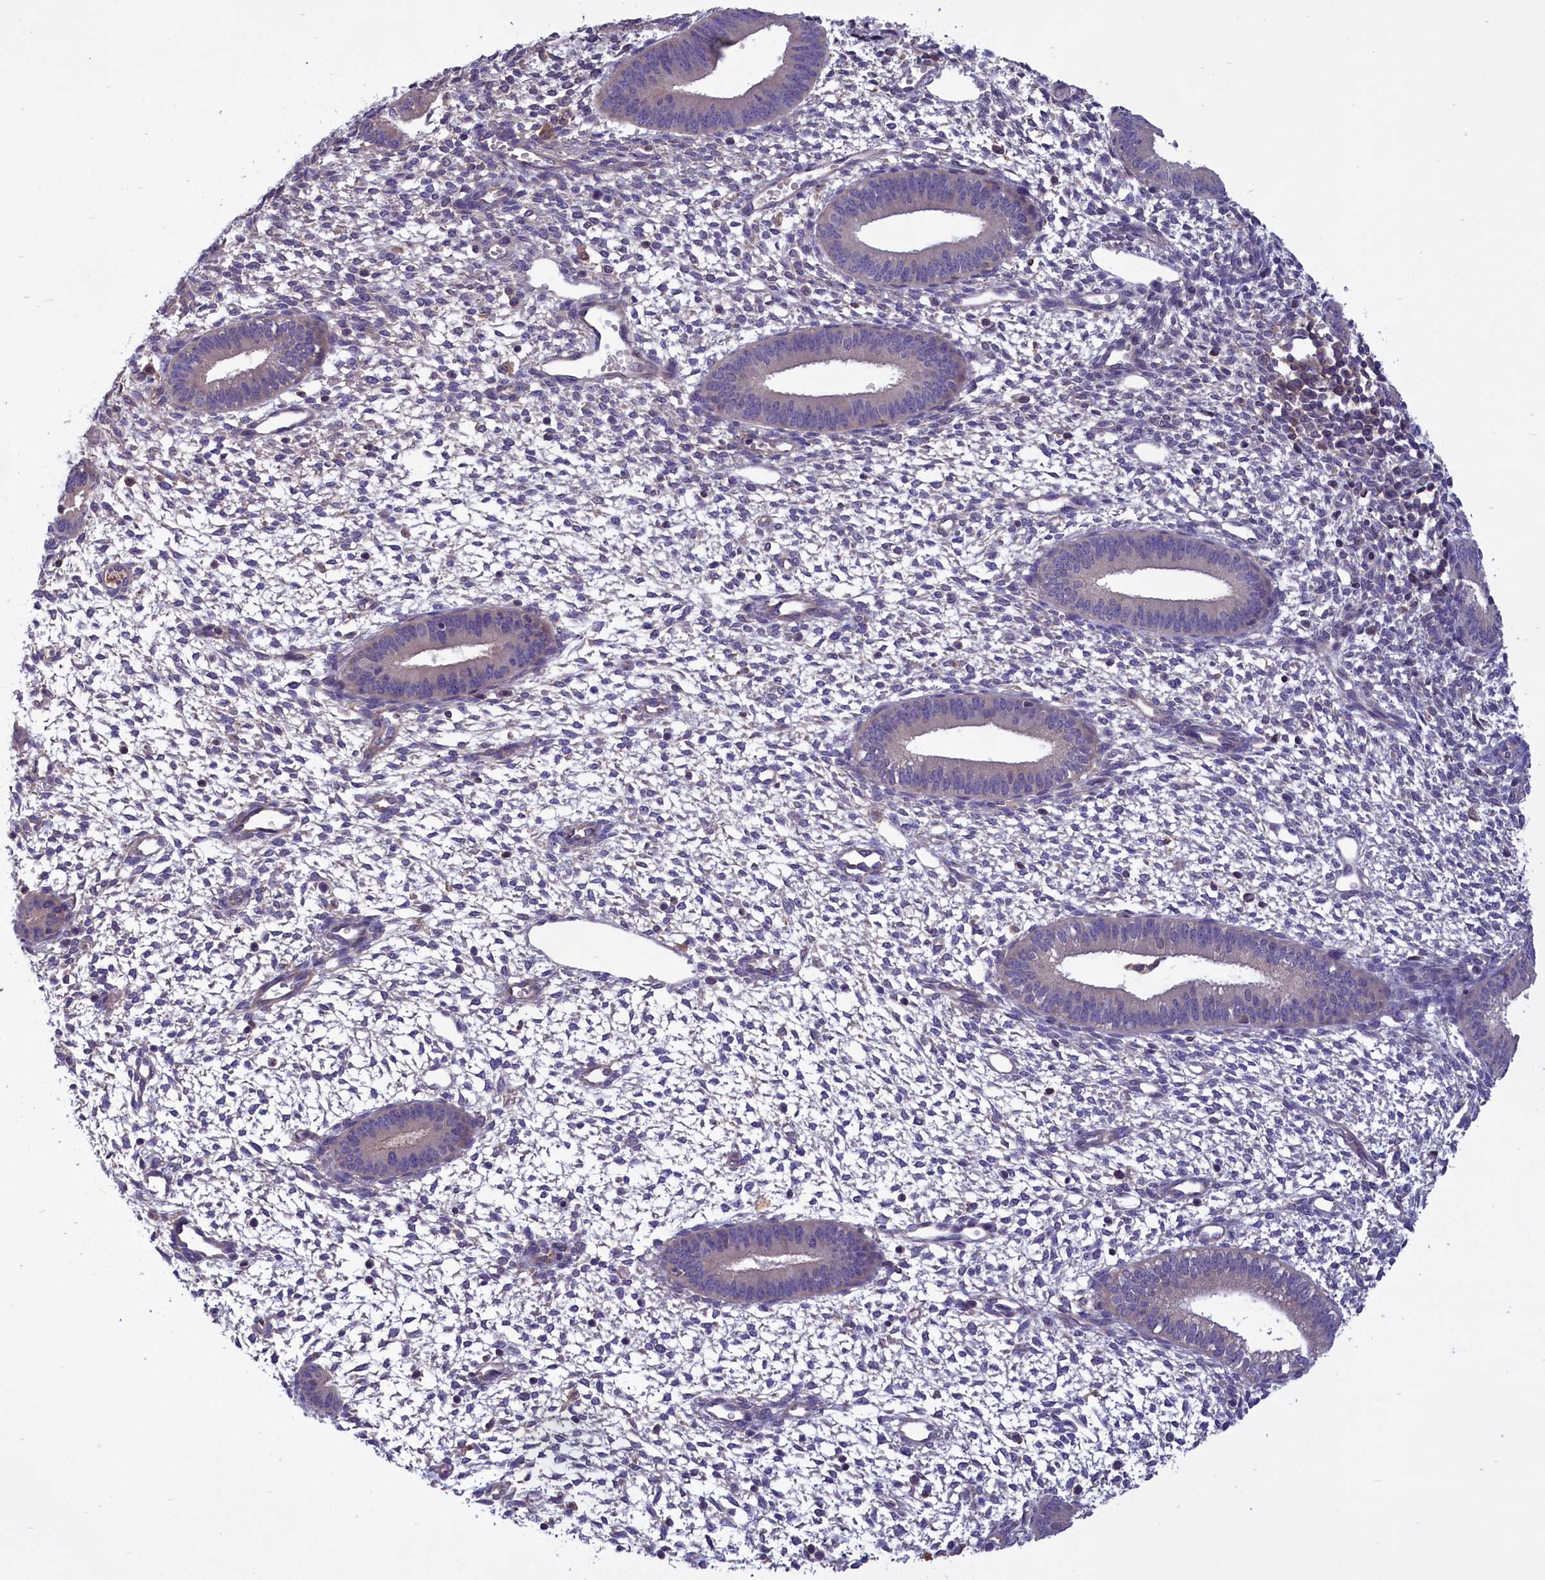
{"staining": {"intensity": "negative", "quantity": "none", "location": "none"}, "tissue": "endometrium", "cell_type": "Cells in endometrial stroma", "image_type": "normal", "snomed": [{"axis": "morphology", "description": "Normal tissue, NOS"}, {"axis": "topography", "description": "Endometrium"}], "caption": "A micrograph of endometrium stained for a protein exhibits no brown staining in cells in endometrial stroma. Nuclei are stained in blue.", "gene": "AMDHD2", "patient": {"sex": "female", "age": 46}}